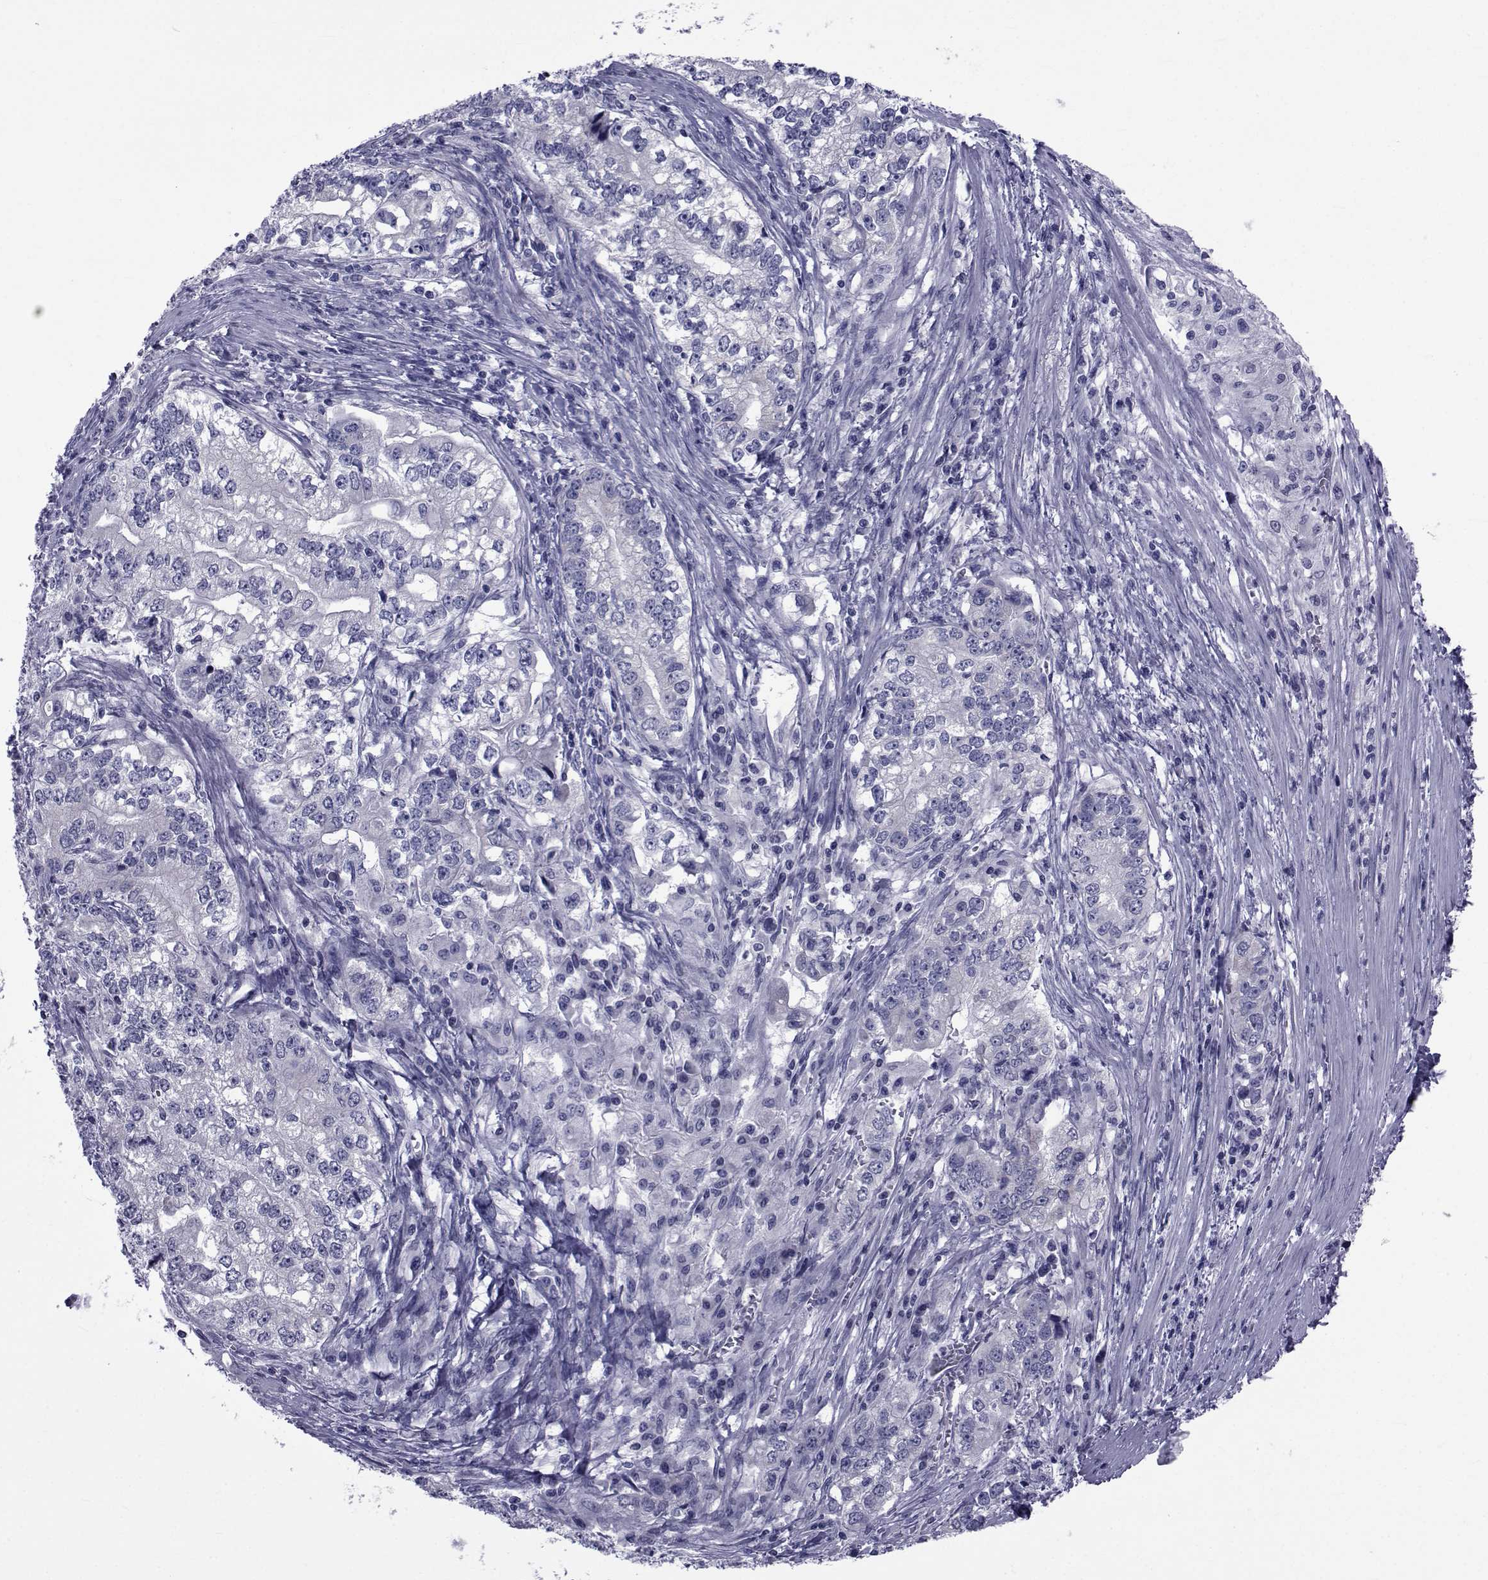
{"staining": {"intensity": "negative", "quantity": "none", "location": "none"}, "tissue": "stomach cancer", "cell_type": "Tumor cells", "image_type": "cancer", "snomed": [{"axis": "morphology", "description": "Adenocarcinoma, NOS"}, {"axis": "topography", "description": "Stomach, lower"}], "caption": "Tumor cells show no significant expression in stomach adenocarcinoma.", "gene": "GKAP1", "patient": {"sex": "female", "age": 72}}